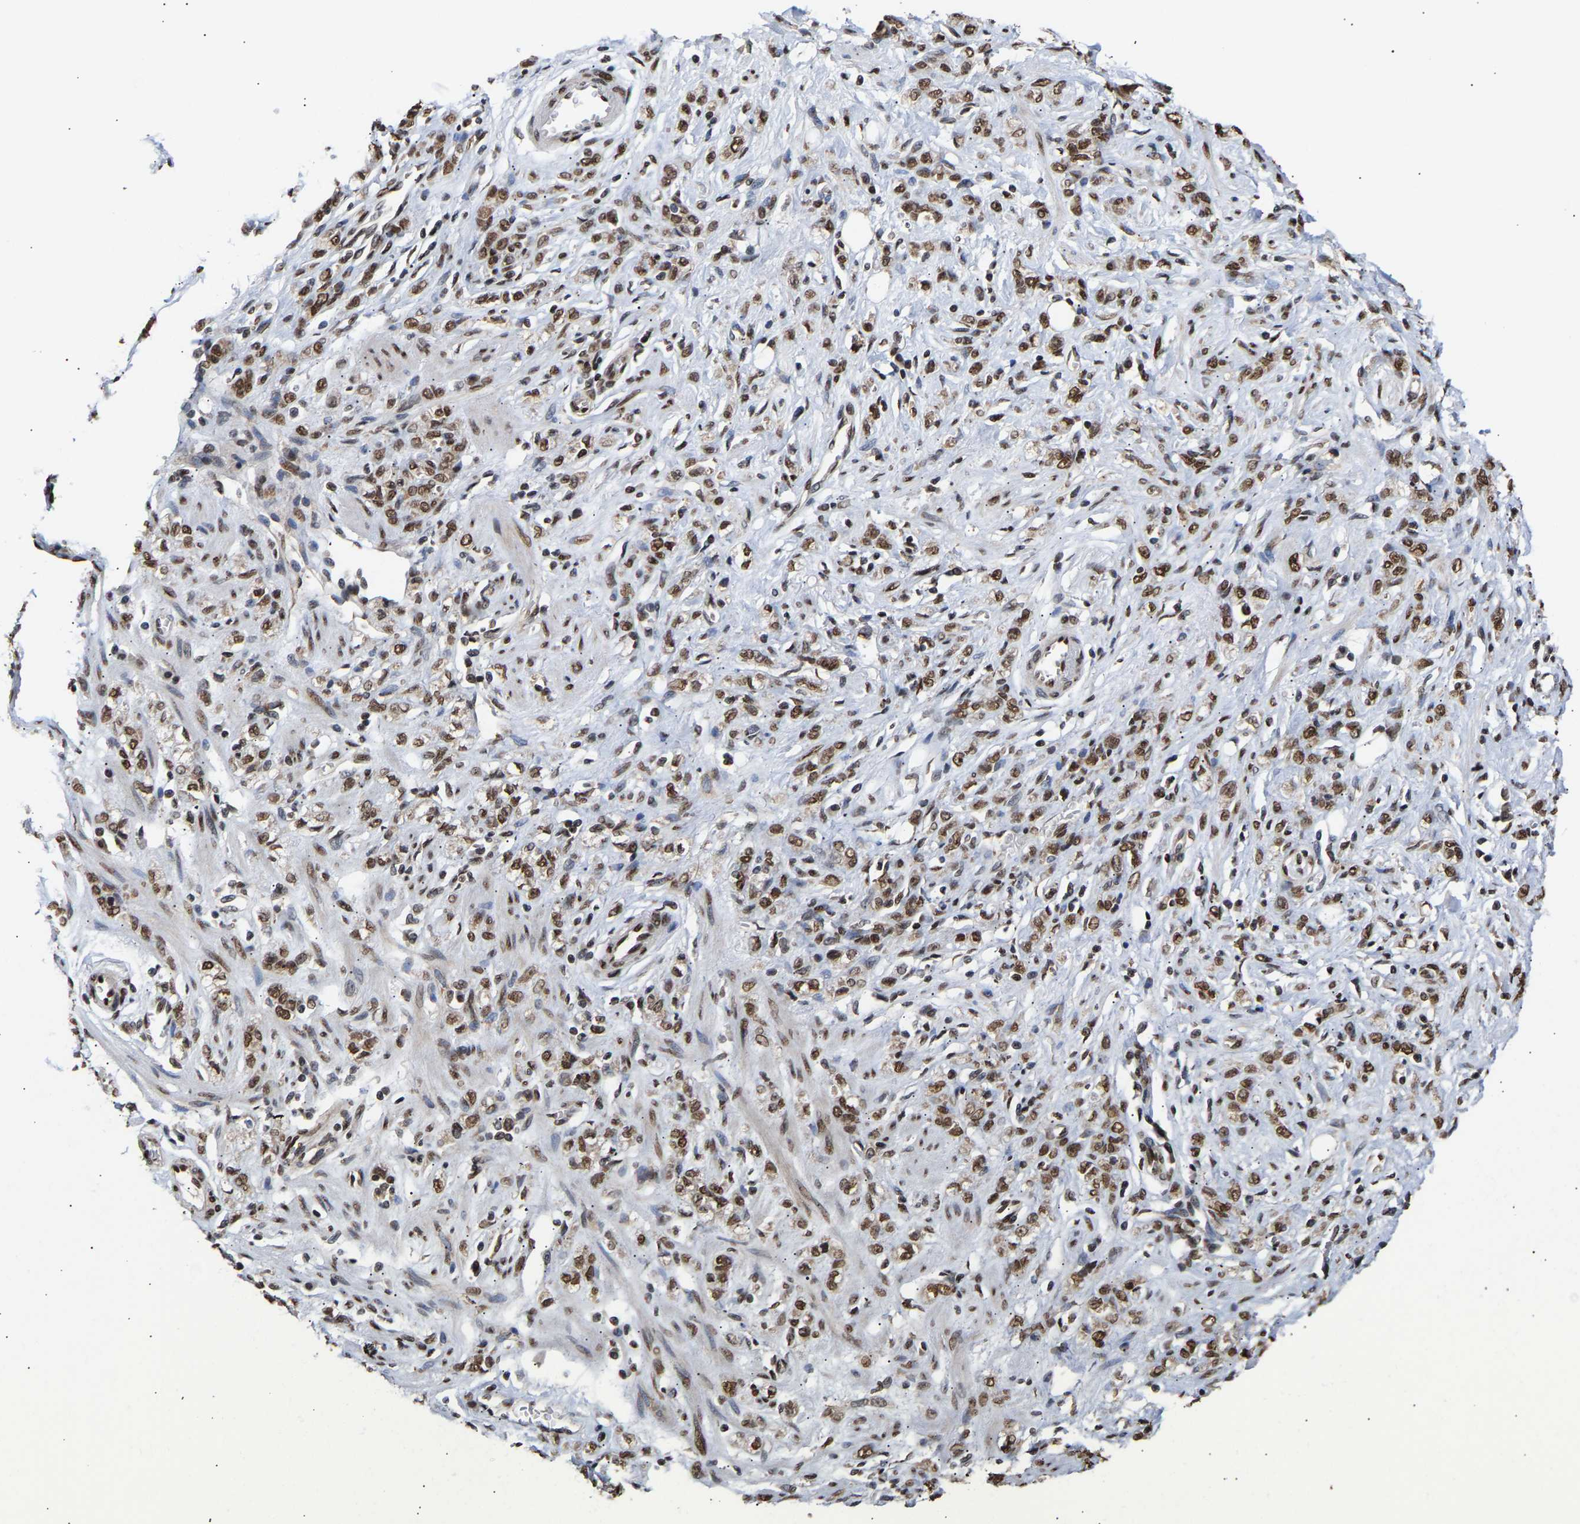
{"staining": {"intensity": "moderate", "quantity": ">75%", "location": "nuclear"}, "tissue": "stomach cancer", "cell_type": "Tumor cells", "image_type": "cancer", "snomed": [{"axis": "morphology", "description": "Normal tissue, NOS"}, {"axis": "morphology", "description": "Adenocarcinoma, NOS"}, {"axis": "topography", "description": "Stomach"}], "caption": "A medium amount of moderate nuclear expression is appreciated in approximately >75% of tumor cells in stomach adenocarcinoma tissue. Nuclei are stained in blue.", "gene": "PSIP1", "patient": {"sex": "male", "age": 82}}